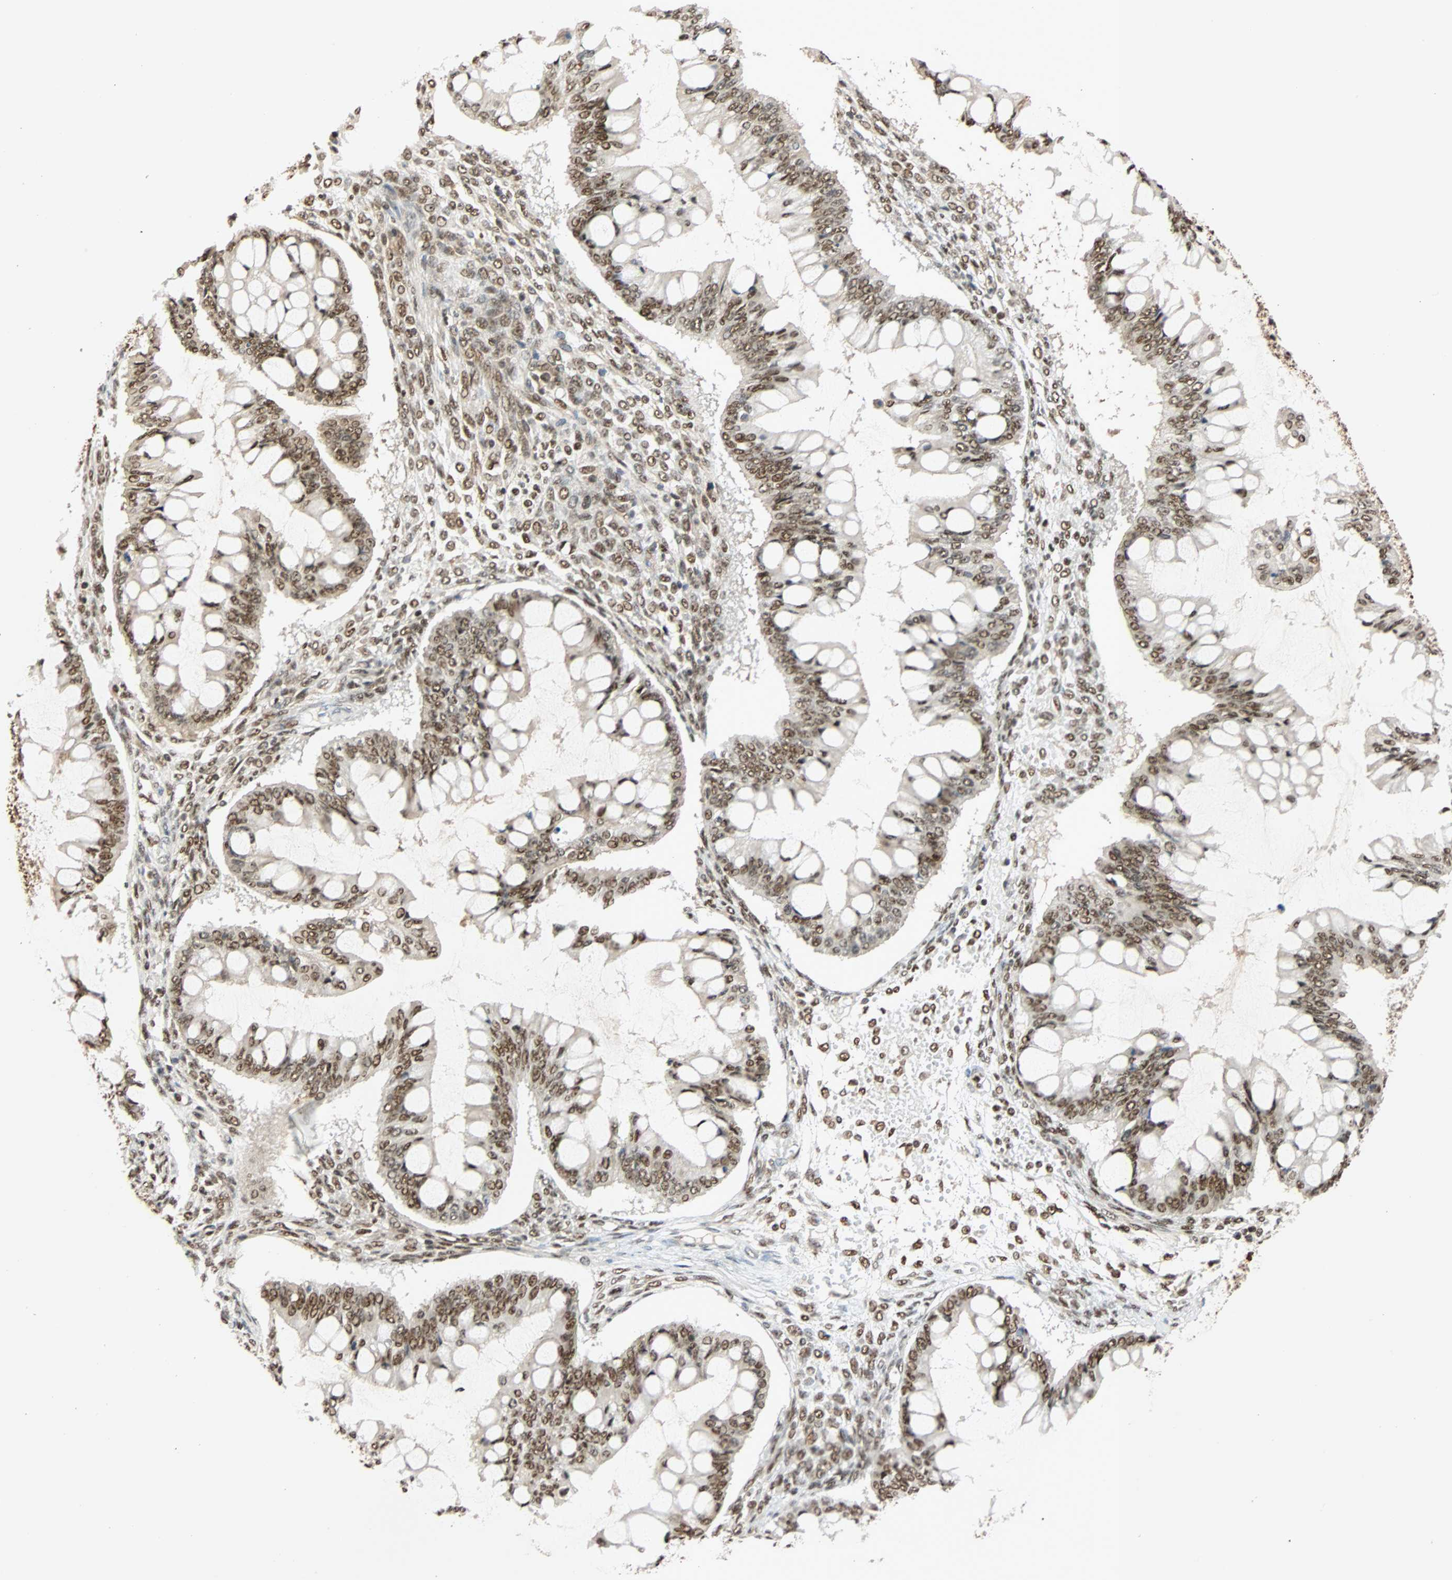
{"staining": {"intensity": "moderate", "quantity": ">75%", "location": "nuclear"}, "tissue": "ovarian cancer", "cell_type": "Tumor cells", "image_type": "cancer", "snomed": [{"axis": "morphology", "description": "Cystadenocarcinoma, mucinous, NOS"}, {"axis": "topography", "description": "Ovary"}], "caption": "Ovarian cancer tissue reveals moderate nuclear staining in about >75% of tumor cells Immunohistochemistry stains the protein of interest in brown and the nuclei are stained blue.", "gene": "CDK12", "patient": {"sex": "female", "age": 73}}